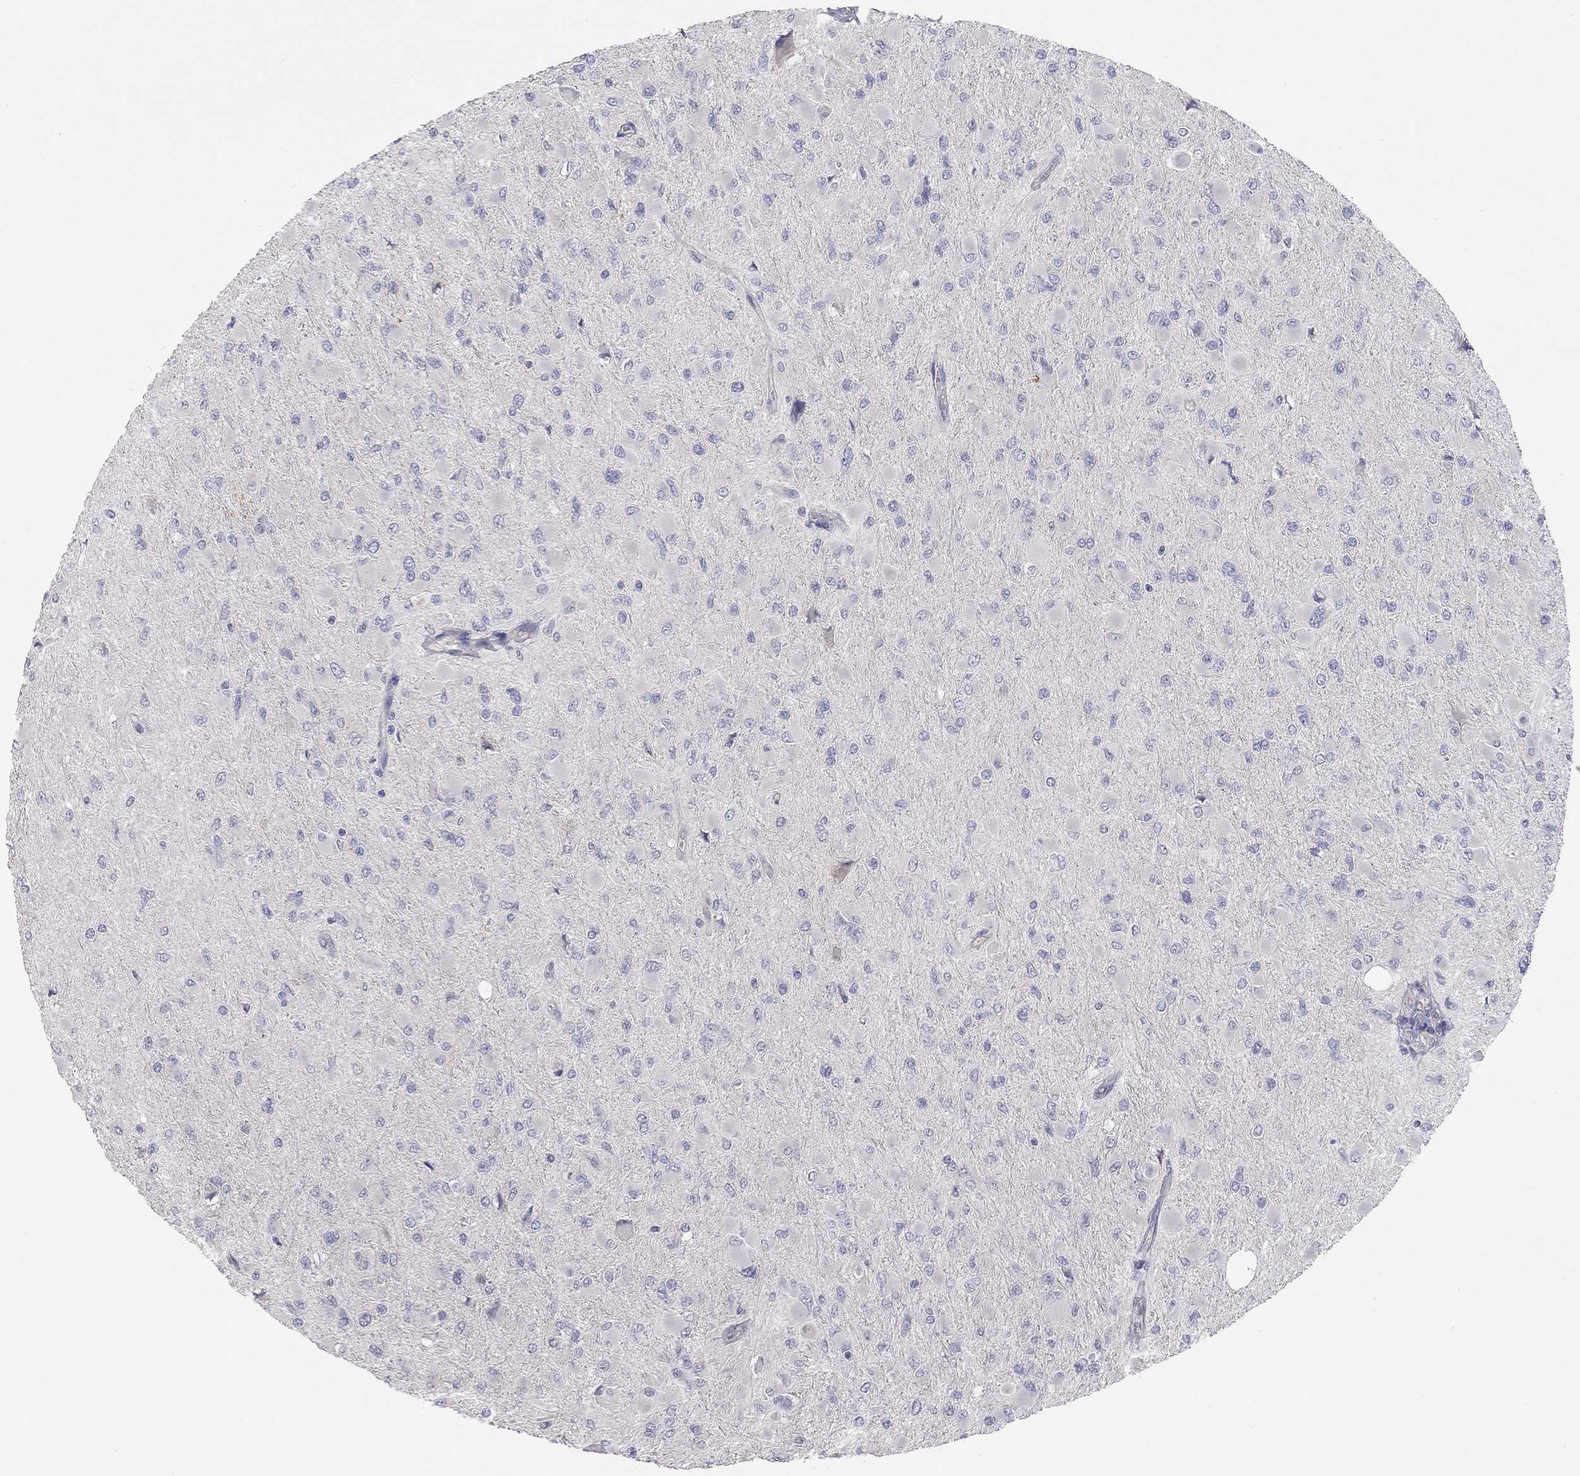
{"staining": {"intensity": "negative", "quantity": "none", "location": "none"}, "tissue": "glioma", "cell_type": "Tumor cells", "image_type": "cancer", "snomed": [{"axis": "morphology", "description": "Glioma, malignant, High grade"}, {"axis": "topography", "description": "Cerebral cortex"}], "caption": "Human malignant glioma (high-grade) stained for a protein using immunohistochemistry exhibits no staining in tumor cells.", "gene": "PAPSS2", "patient": {"sex": "female", "age": 36}}